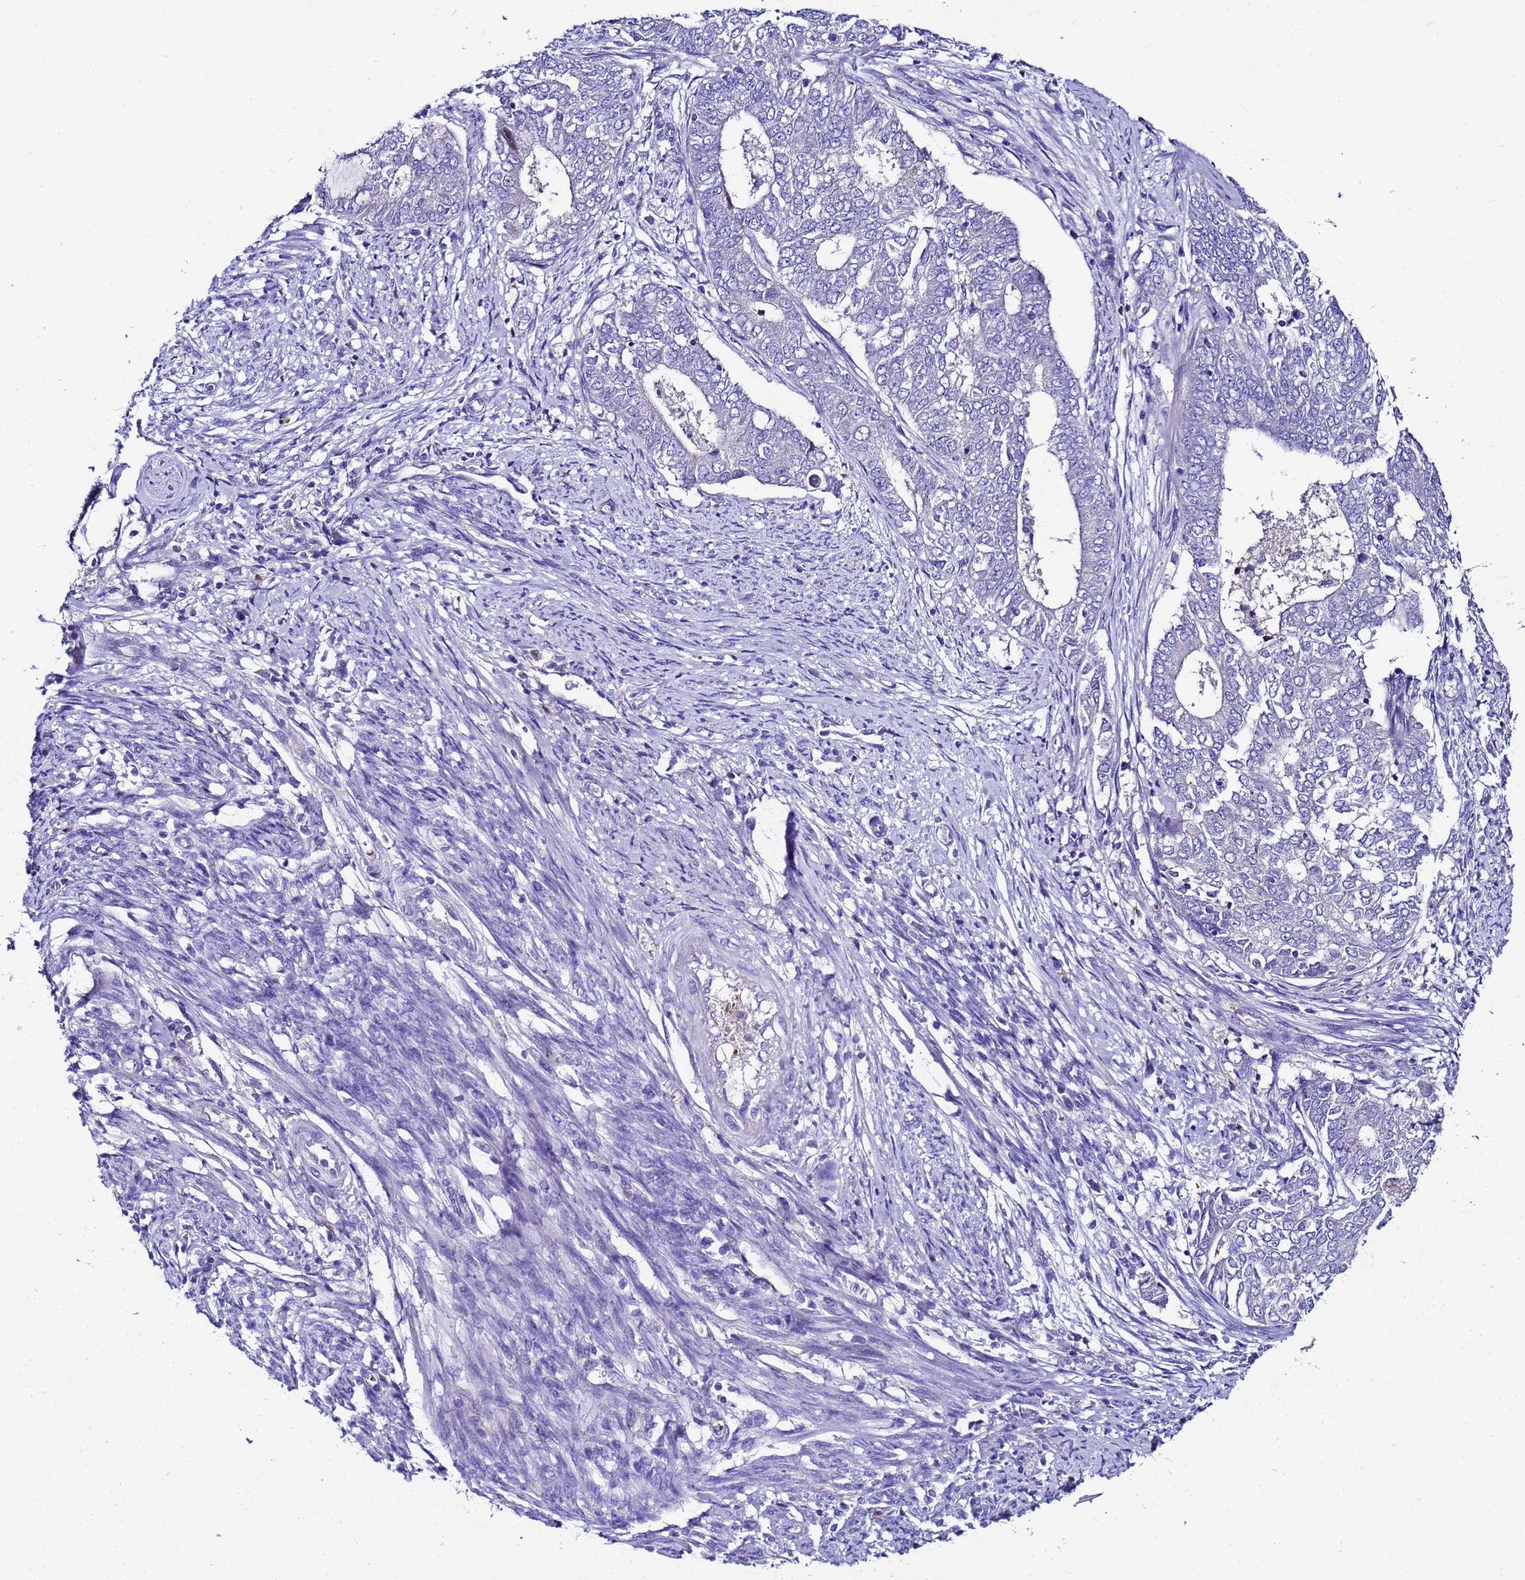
{"staining": {"intensity": "negative", "quantity": "none", "location": "none"}, "tissue": "endometrial cancer", "cell_type": "Tumor cells", "image_type": "cancer", "snomed": [{"axis": "morphology", "description": "Adenocarcinoma, NOS"}, {"axis": "topography", "description": "Endometrium"}], "caption": "Immunohistochemical staining of endometrial cancer demonstrates no significant staining in tumor cells. Brightfield microscopy of immunohistochemistry stained with DAB (brown) and hematoxylin (blue), captured at high magnification.", "gene": "UGT2A1", "patient": {"sex": "female", "age": 62}}